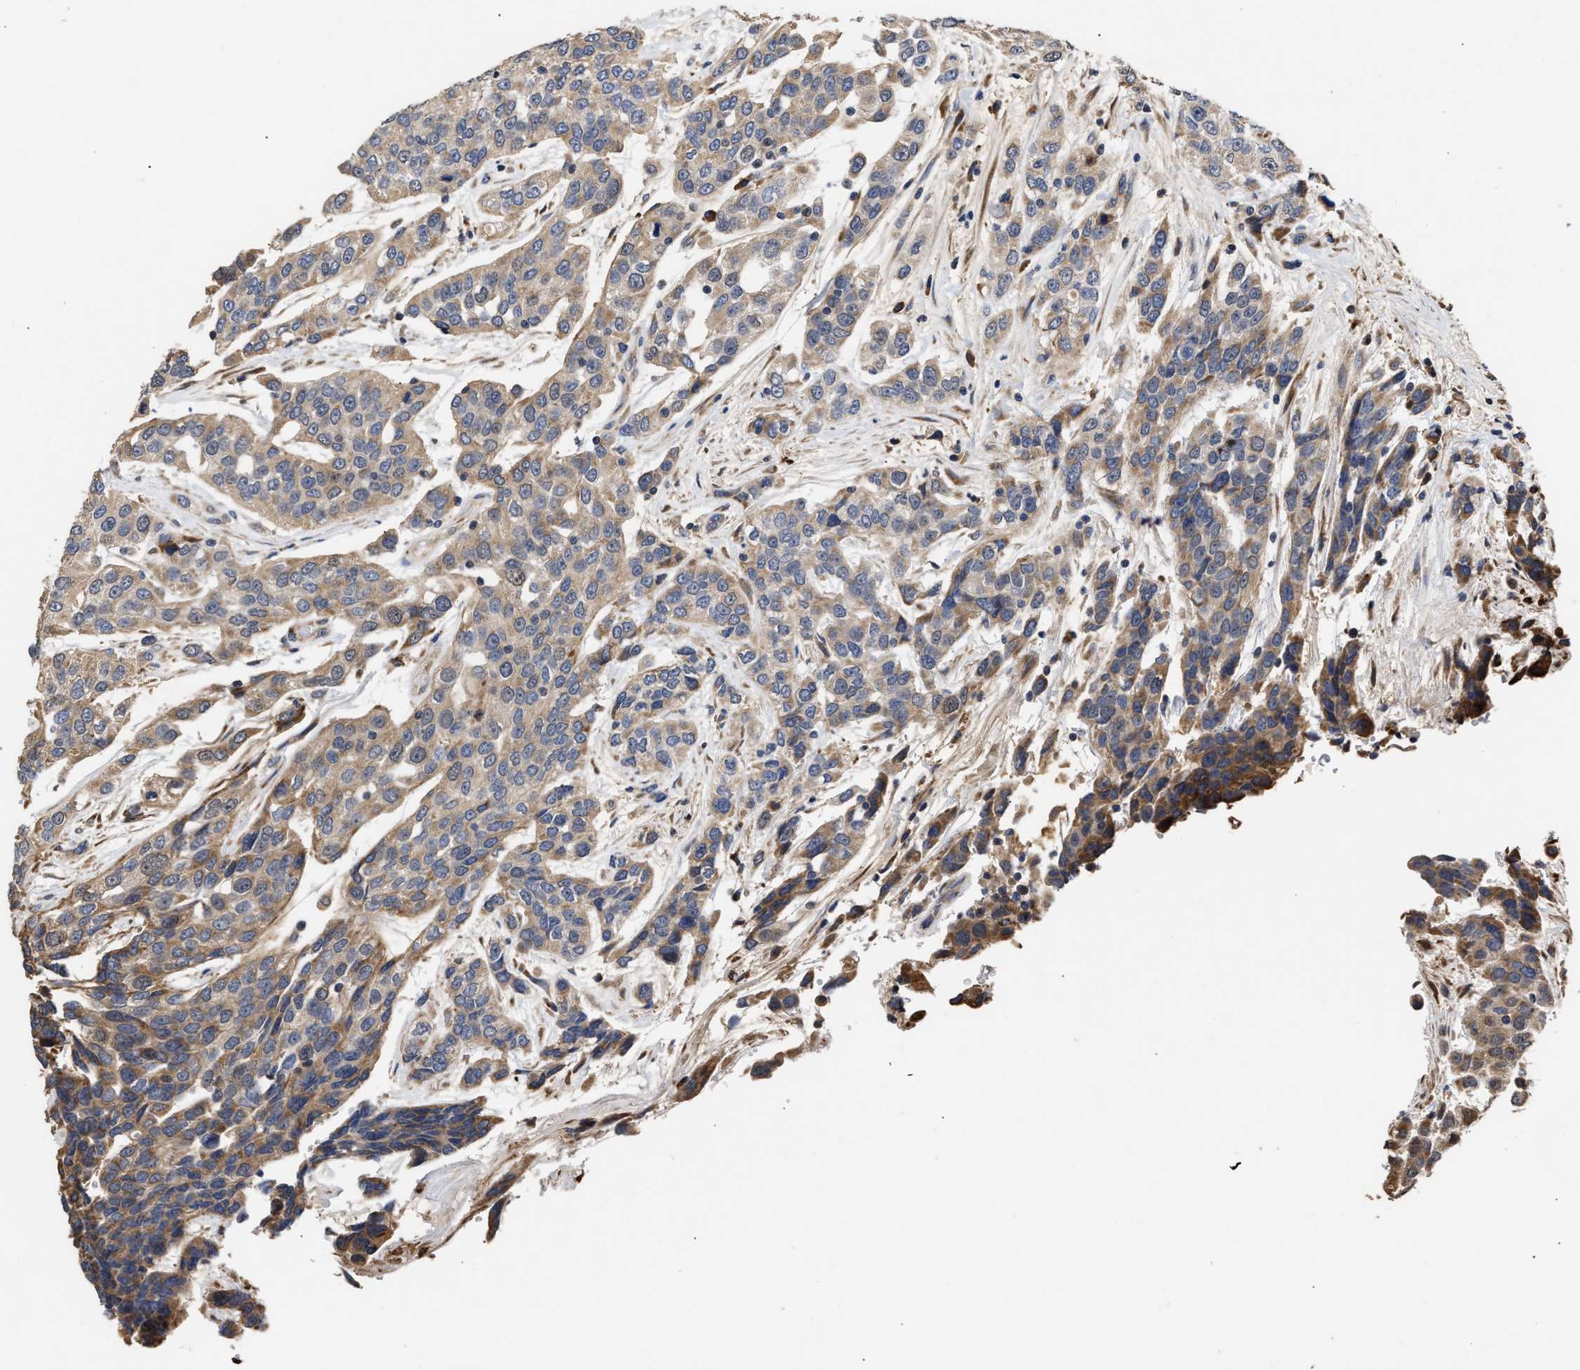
{"staining": {"intensity": "moderate", "quantity": "<25%", "location": "cytoplasmic/membranous"}, "tissue": "urothelial cancer", "cell_type": "Tumor cells", "image_type": "cancer", "snomed": [{"axis": "morphology", "description": "Urothelial carcinoma, High grade"}, {"axis": "topography", "description": "Urinary bladder"}], "caption": "This is a micrograph of immunohistochemistry (IHC) staining of high-grade urothelial carcinoma, which shows moderate staining in the cytoplasmic/membranous of tumor cells.", "gene": "GOSR1", "patient": {"sex": "female", "age": 80}}